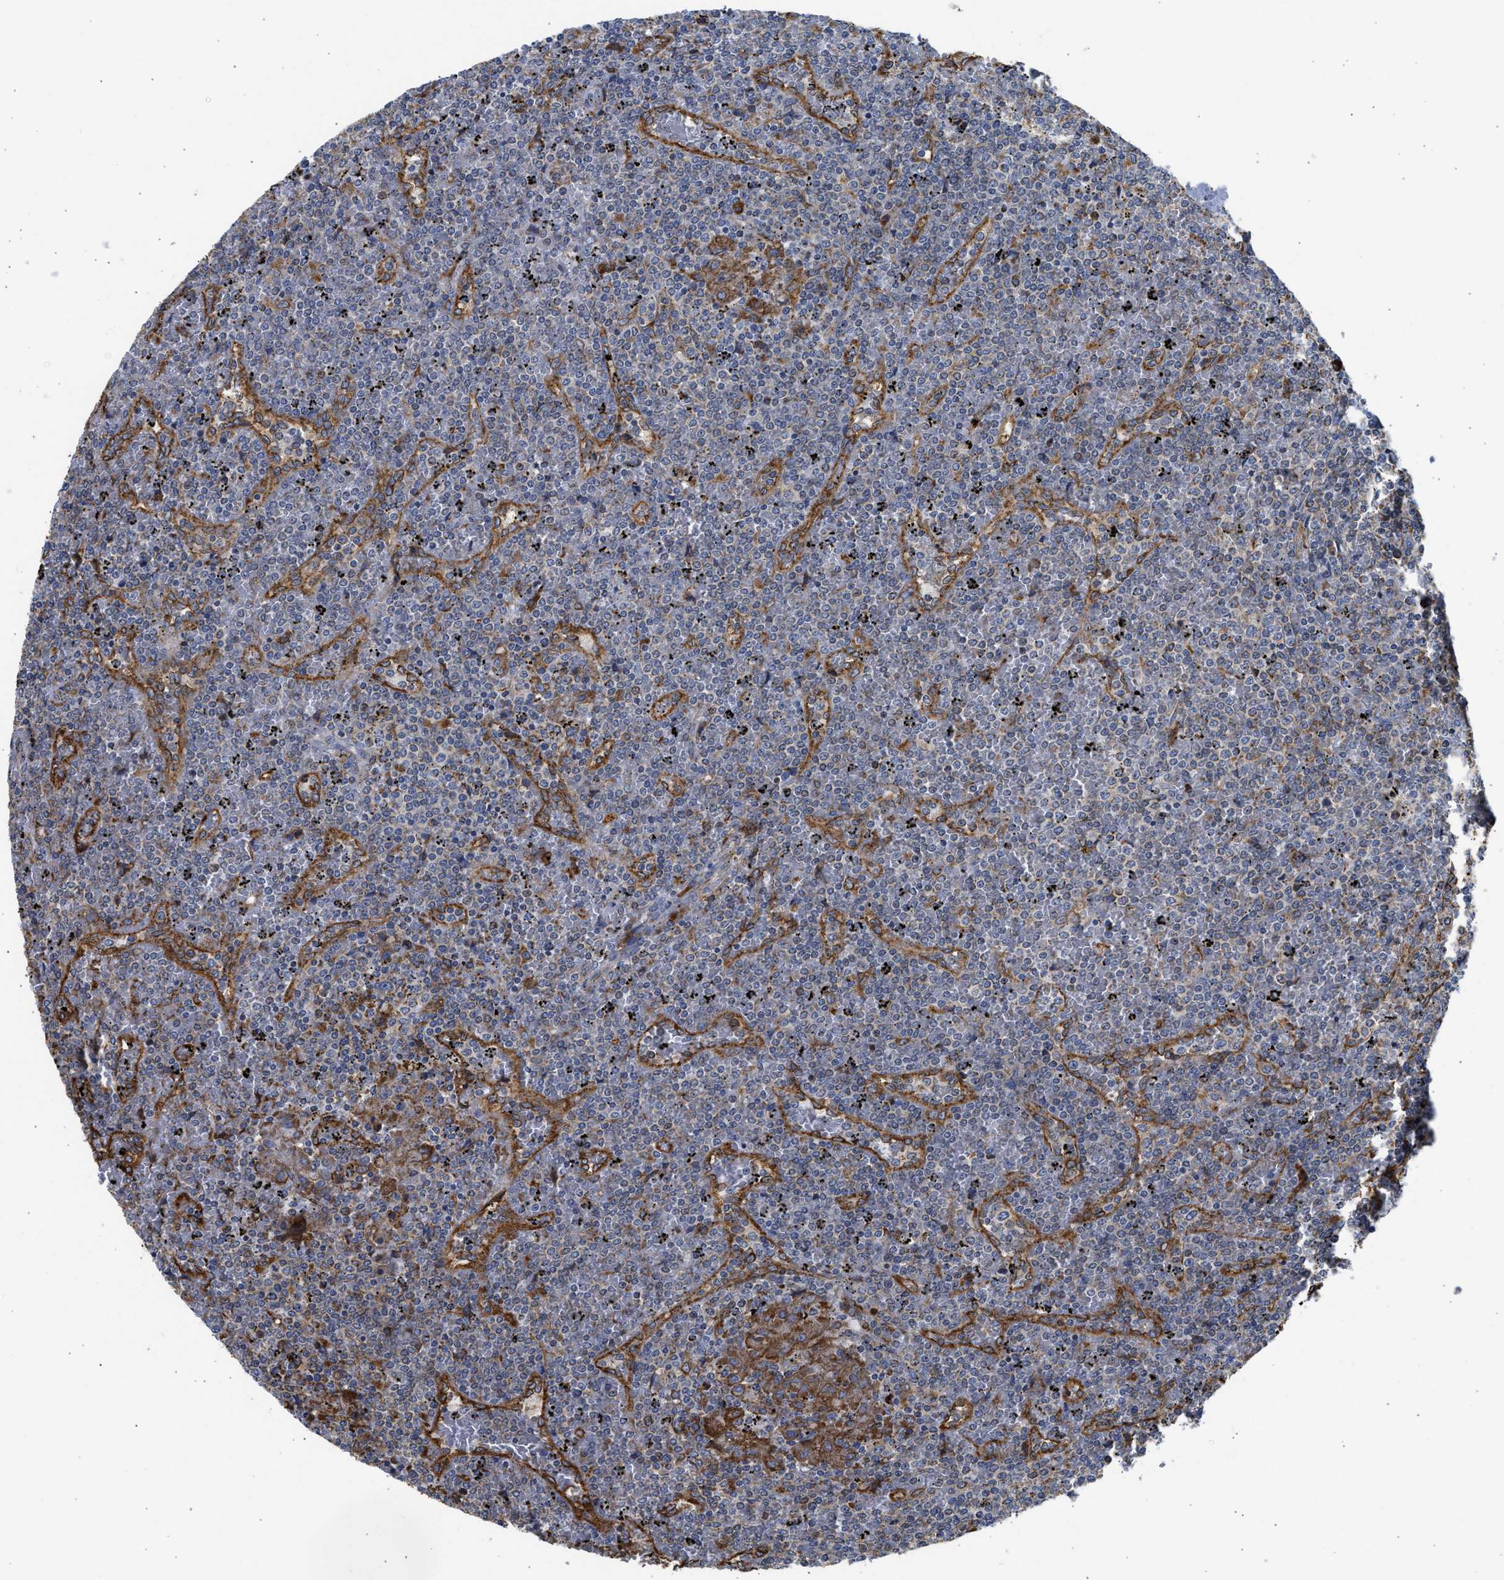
{"staining": {"intensity": "moderate", "quantity": "<25%", "location": "cytoplasmic/membranous"}, "tissue": "lymphoma", "cell_type": "Tumor cells", "image_type": "cancer", "snomed": [{"axis": "morphology", "description": "Malignant lymphoma, non-Hodgkin's type, Low grade"}, {"axis": "topography", "description": "Spleen"}], "caption": "Brown immunohistochemical staining in human lymphoma reveals moderate cytoplasmic/membranous staining in about <25% of tumor cells.", "gene": "CYCS", "patient": {"sex": "female", "age": 19}}